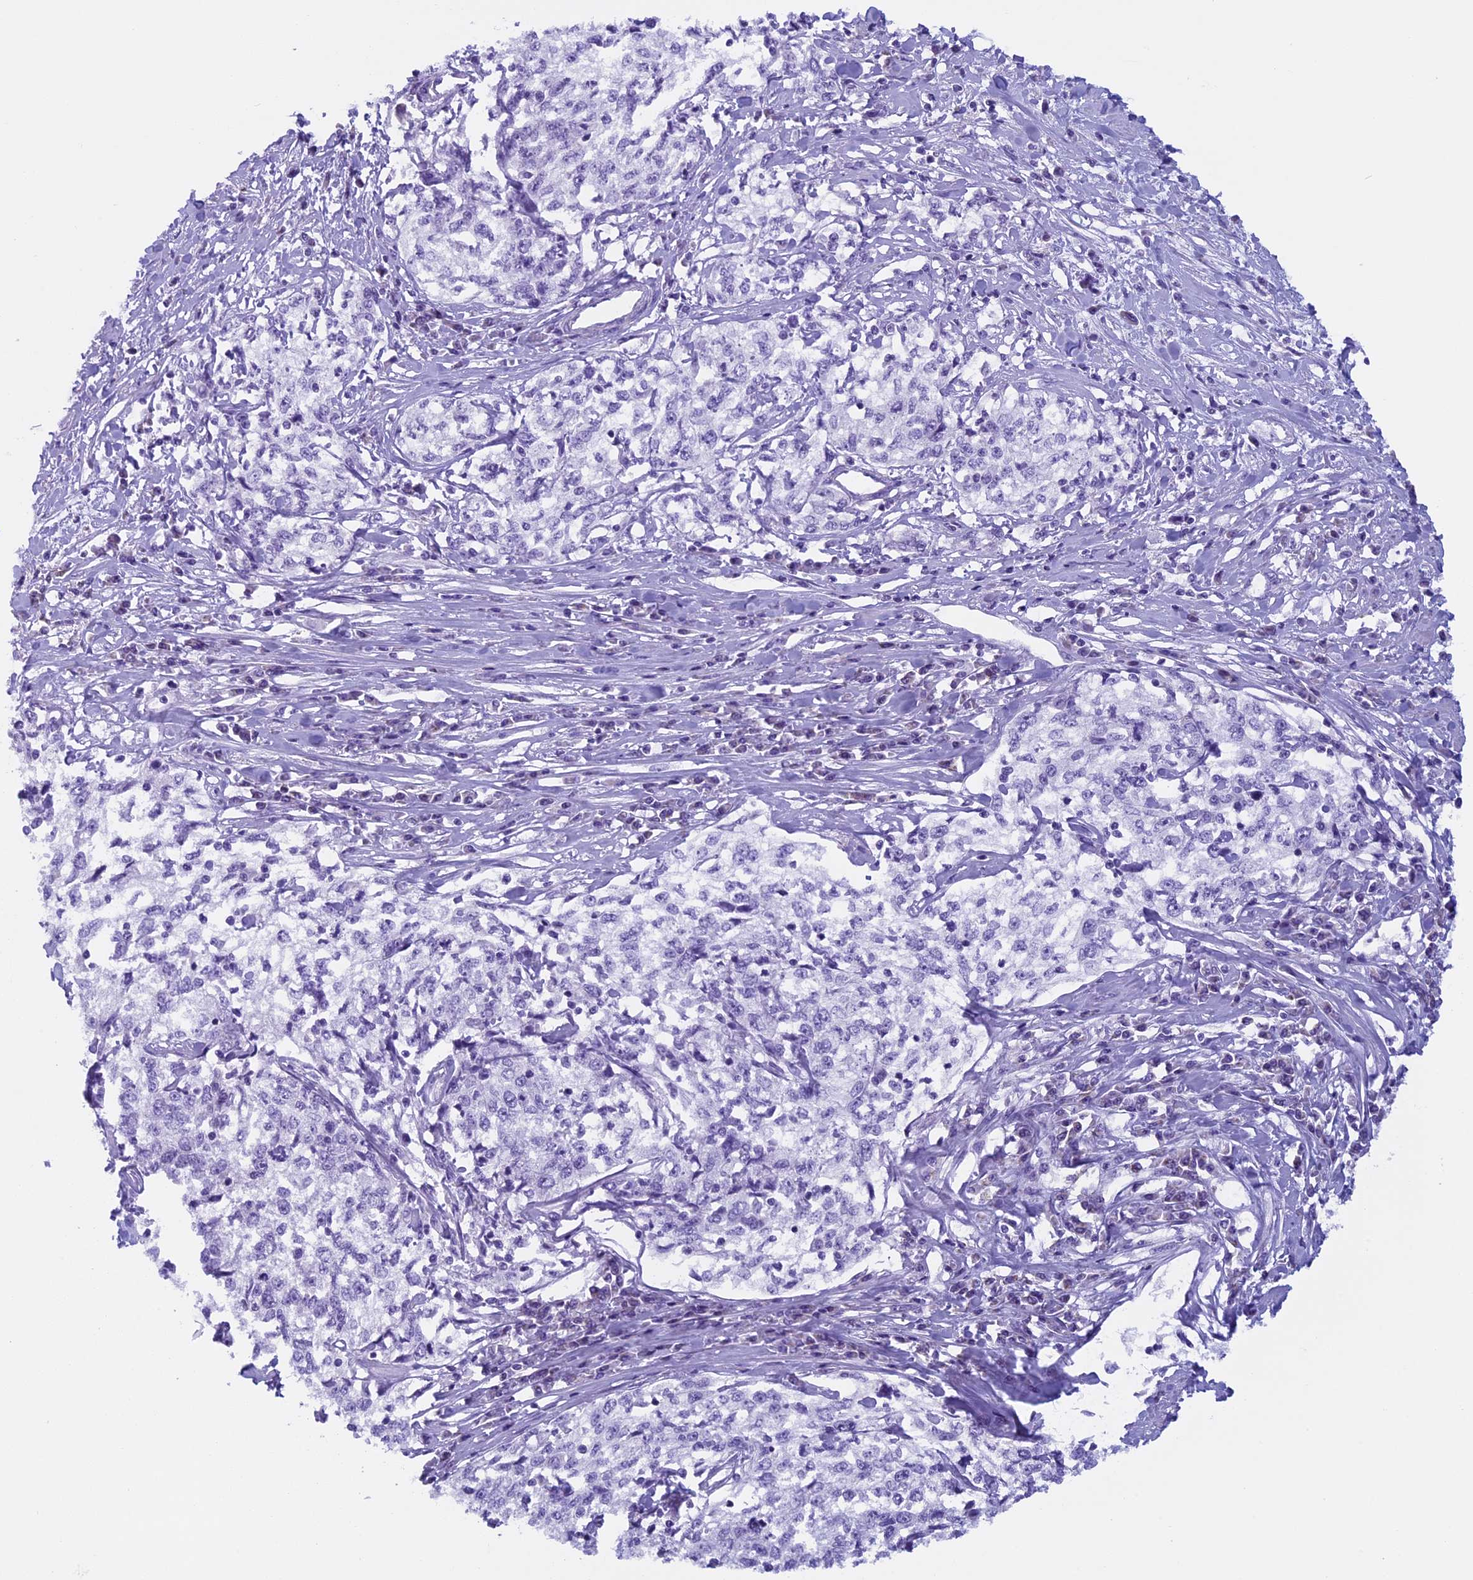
{"staining": {"intensity": "negative", "quantity": "none", "location": "none"}, "tissue": "cervical cancer", "cell_type": "Tumor cells", "image_type": "cancer", "snomed": [{"axis": "morphology", "description": "Squamous cell carcinoma, NOS"}, {"axis": "topography", "description": "Cervix"}], "caption": "Human cervical cancer (squamous cell carcinoma) stained for a protein using immunohistochemistry demonstrates no positivity in tumor cells.", "gene": "ZNF563", "patient": {"sex": "female", "age": 57}}